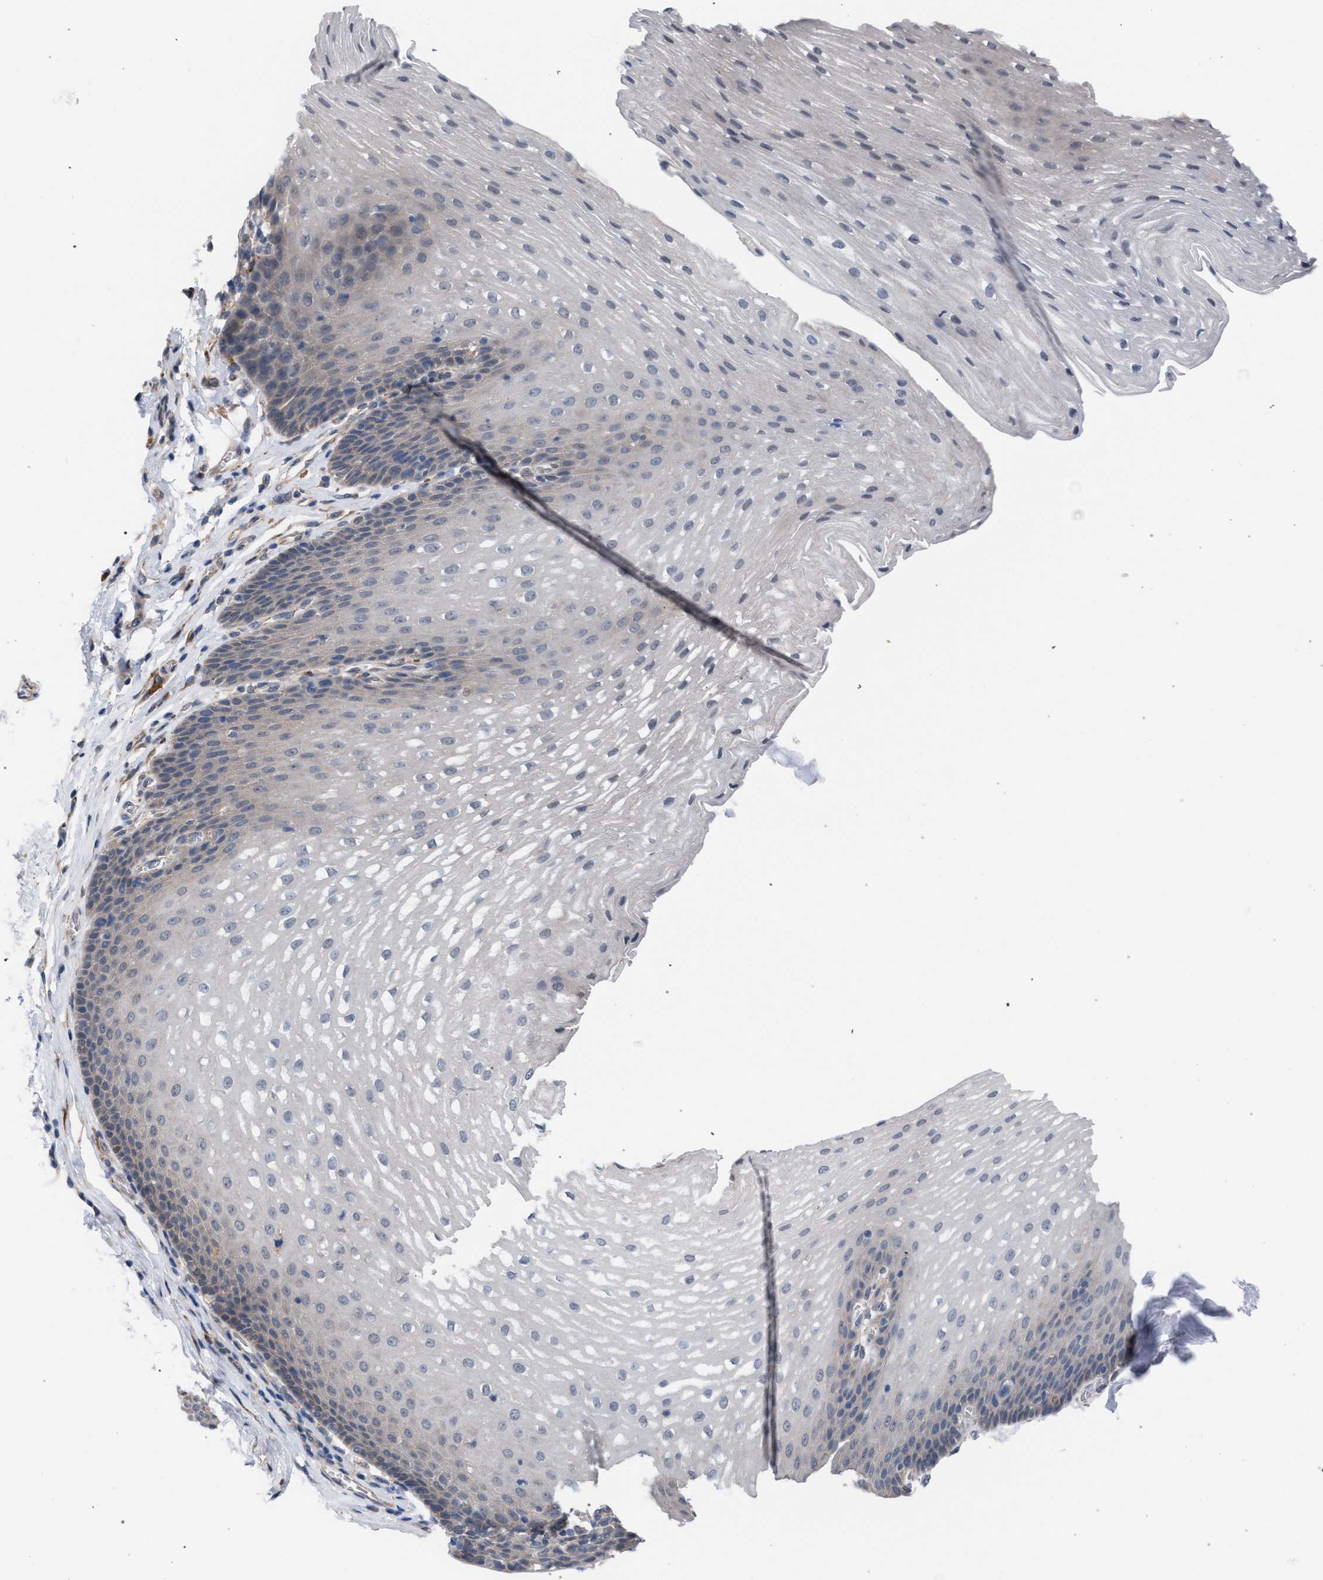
{"staining": {"intensity": "weak", "quantity": "<25%", "location": "cytoplasmic/membranous"}, "tissue": "esophagus", "cell_type": "Squamous epithelial cells", "image_type": "normal", "snomed": [{"axis": "morphology", "description": "Normal tissue, NOS"}, {"axis": "topography", "description": "Esophagus"}], "caption": "Protein analysis of unremarkable esophagus exhibits no significant positivity in squamous epithelial cells.", "gene": "ARPC5L", "patient": {"sex": "male", "age": 48}}